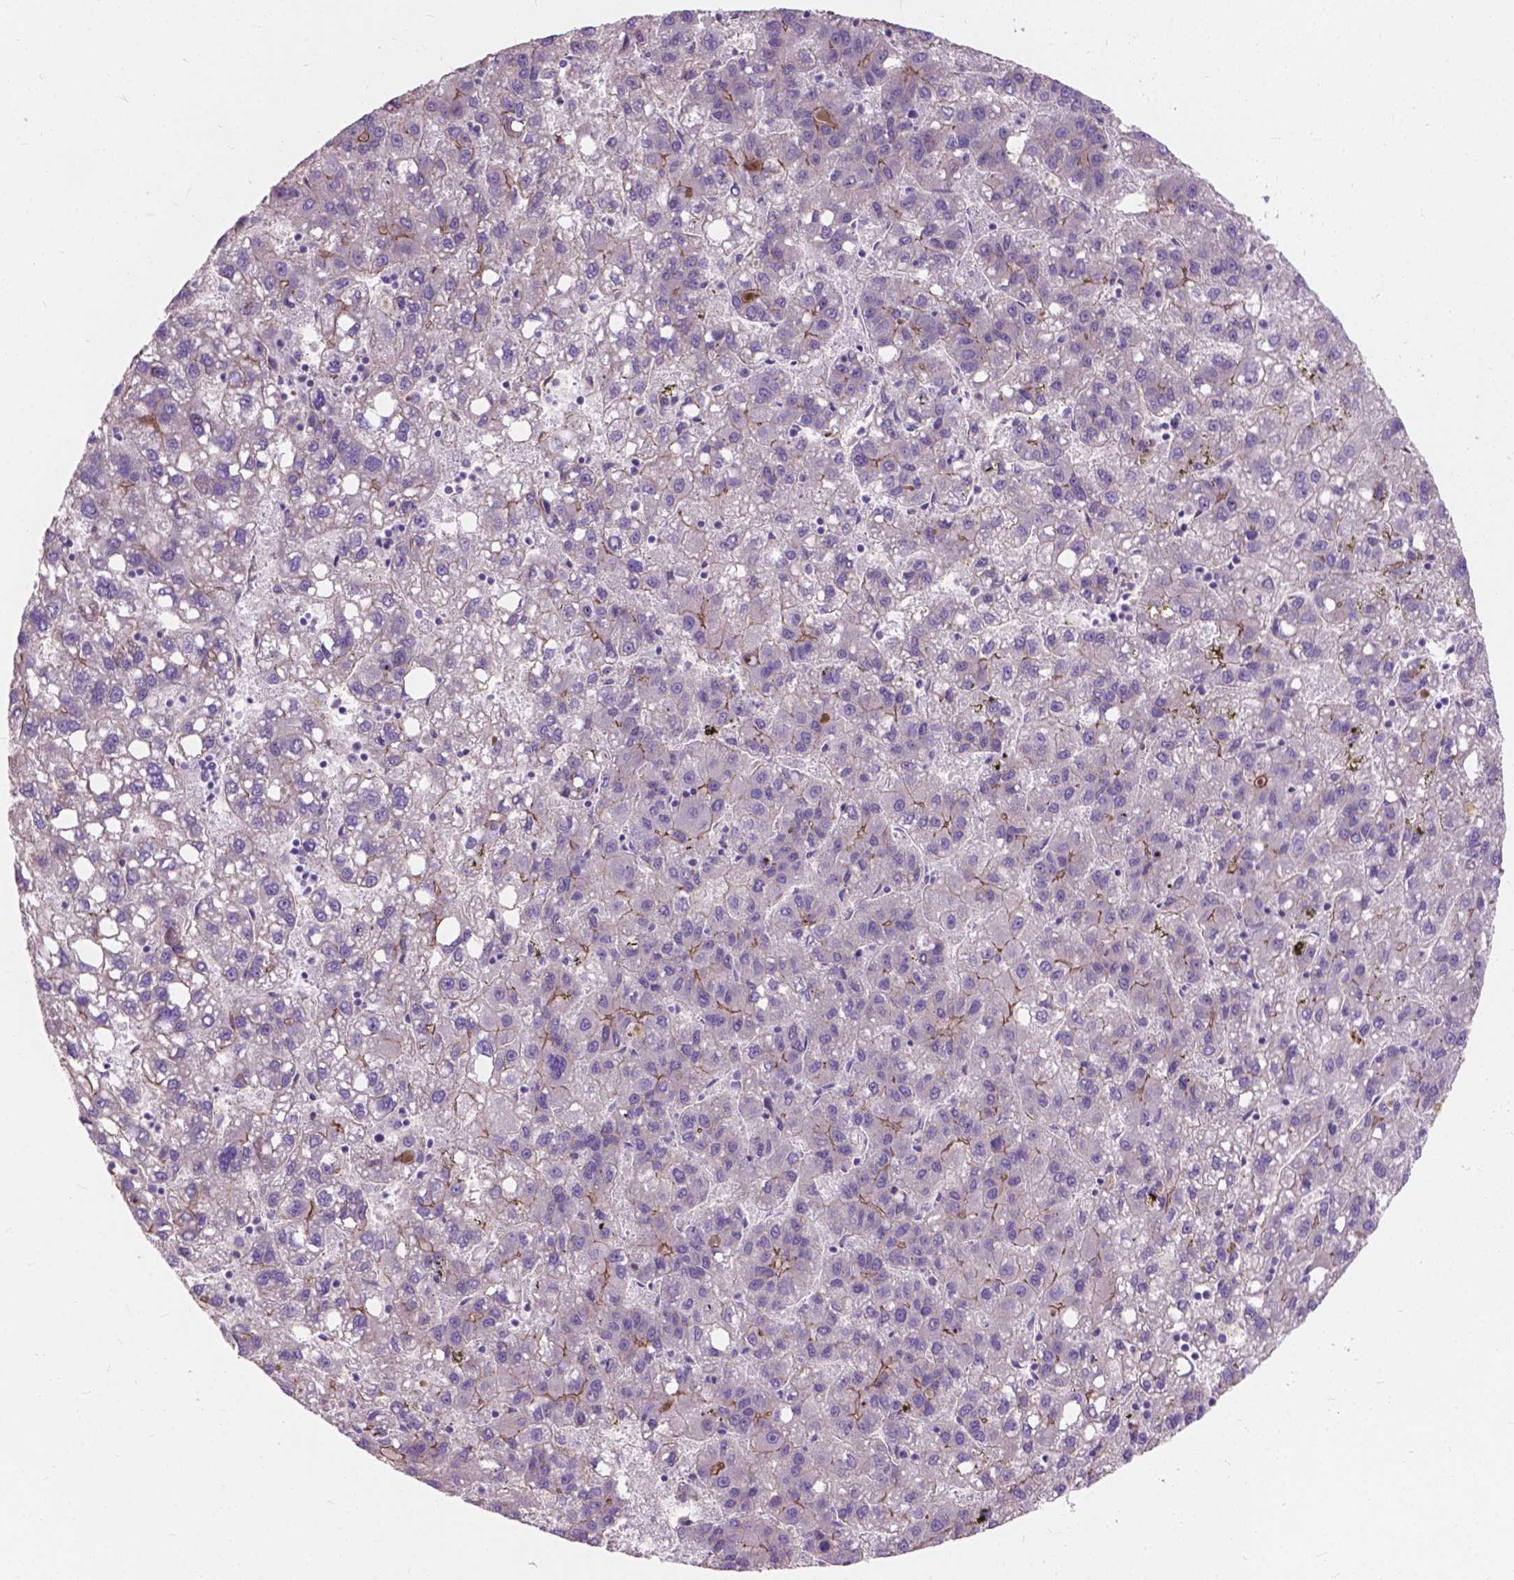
{"staining": {"intensity": "weak", "quantity": "<25%", "location": "cytoplasmic/membranous"}, "tissue": "liver cancer", "cell_type": "Tumor cells", "image_type": "cancer", "snomed": [{"axis": "morphology", "description": "Carcinoma, Hepatocellular, NOS"}, {"axis": "topography", "description": "Liver"}], "caption": "Liver cancer stained for a protein using immunohistochemistry (IHC) displays no positivity tumor cells.", "gene": "MYH14", "patient": {"sex": "female", "age": 82}}